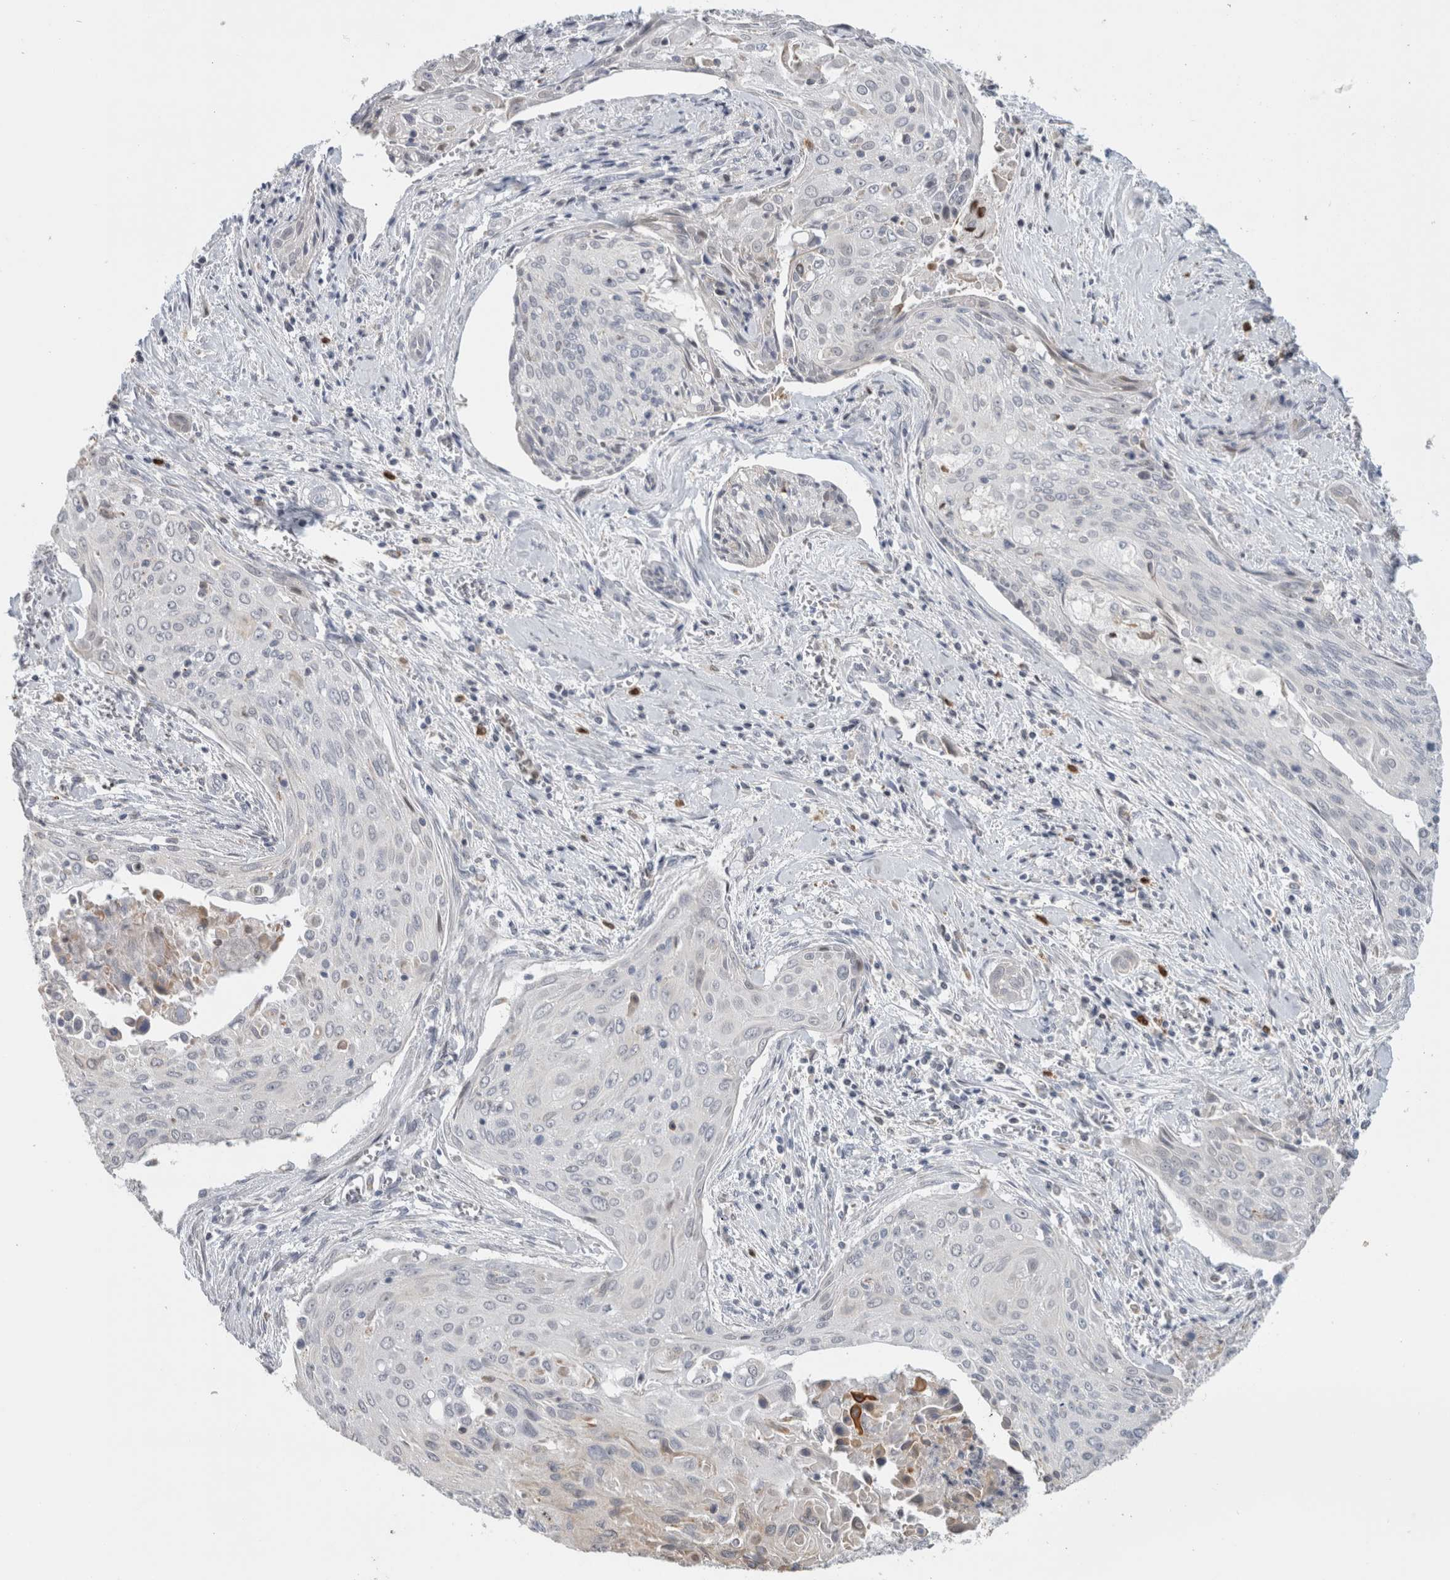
{"staining": {"intensity": "negative", "quantity": "none", "location": "none"}, "tissue": "cervical cancer", "cell_type": "Tumor cells", "image_type": "cancer", "snomed": [{"axis": "morphology", "description": "Squamous cell carcinoma, NOS"}, {"axis": "topography", "description": "Cervix"}], "caption": "Histopathology image shows no significant protein staining in tumor cells of cervical cancer (squamous cell carcinoma). Nuclei are stained in blue.", "gene": "AGMAT", "patient": {"sex": "female", "age": 55}}